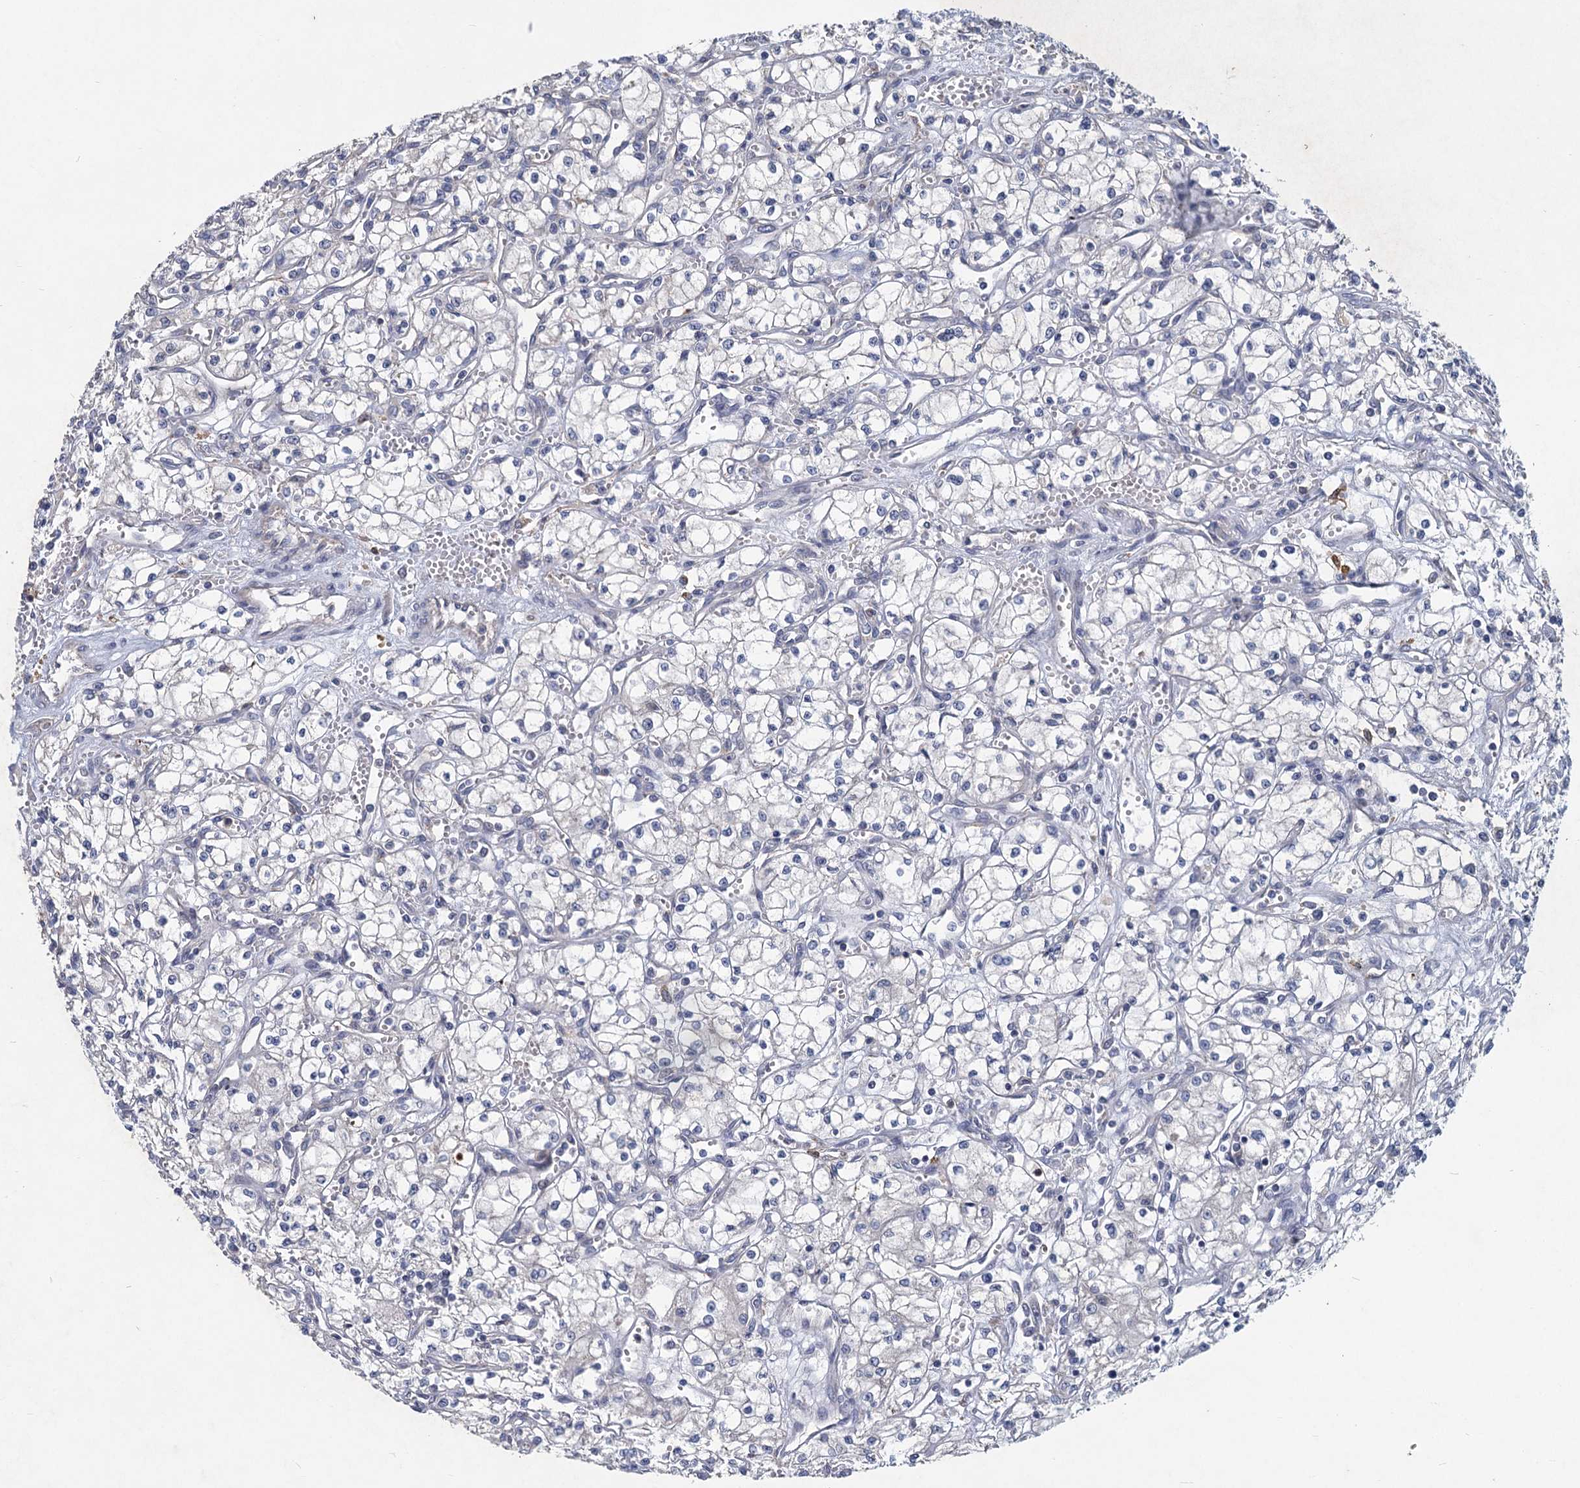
{"staining": {"intensity": "negative", "quantity": "none", "location": "none"}, "tissue": "renal cancer", "cell_type": "Tumor cells", "image_type": "cancer", "snomed": [{"axis": "morphology", "description": "Adenocarcinoma, NOS"}, {"axis": "topography", "description": "Kidney"}], "caption": "DAB (3,3'-diaminobenzidine) immunohistochemical staining of human renal cancer (adenocarcinoma) demonstrates no significant staining in tumor cells.", "gene": "HES2", "patient": {"sex": "male", "age": 59}}